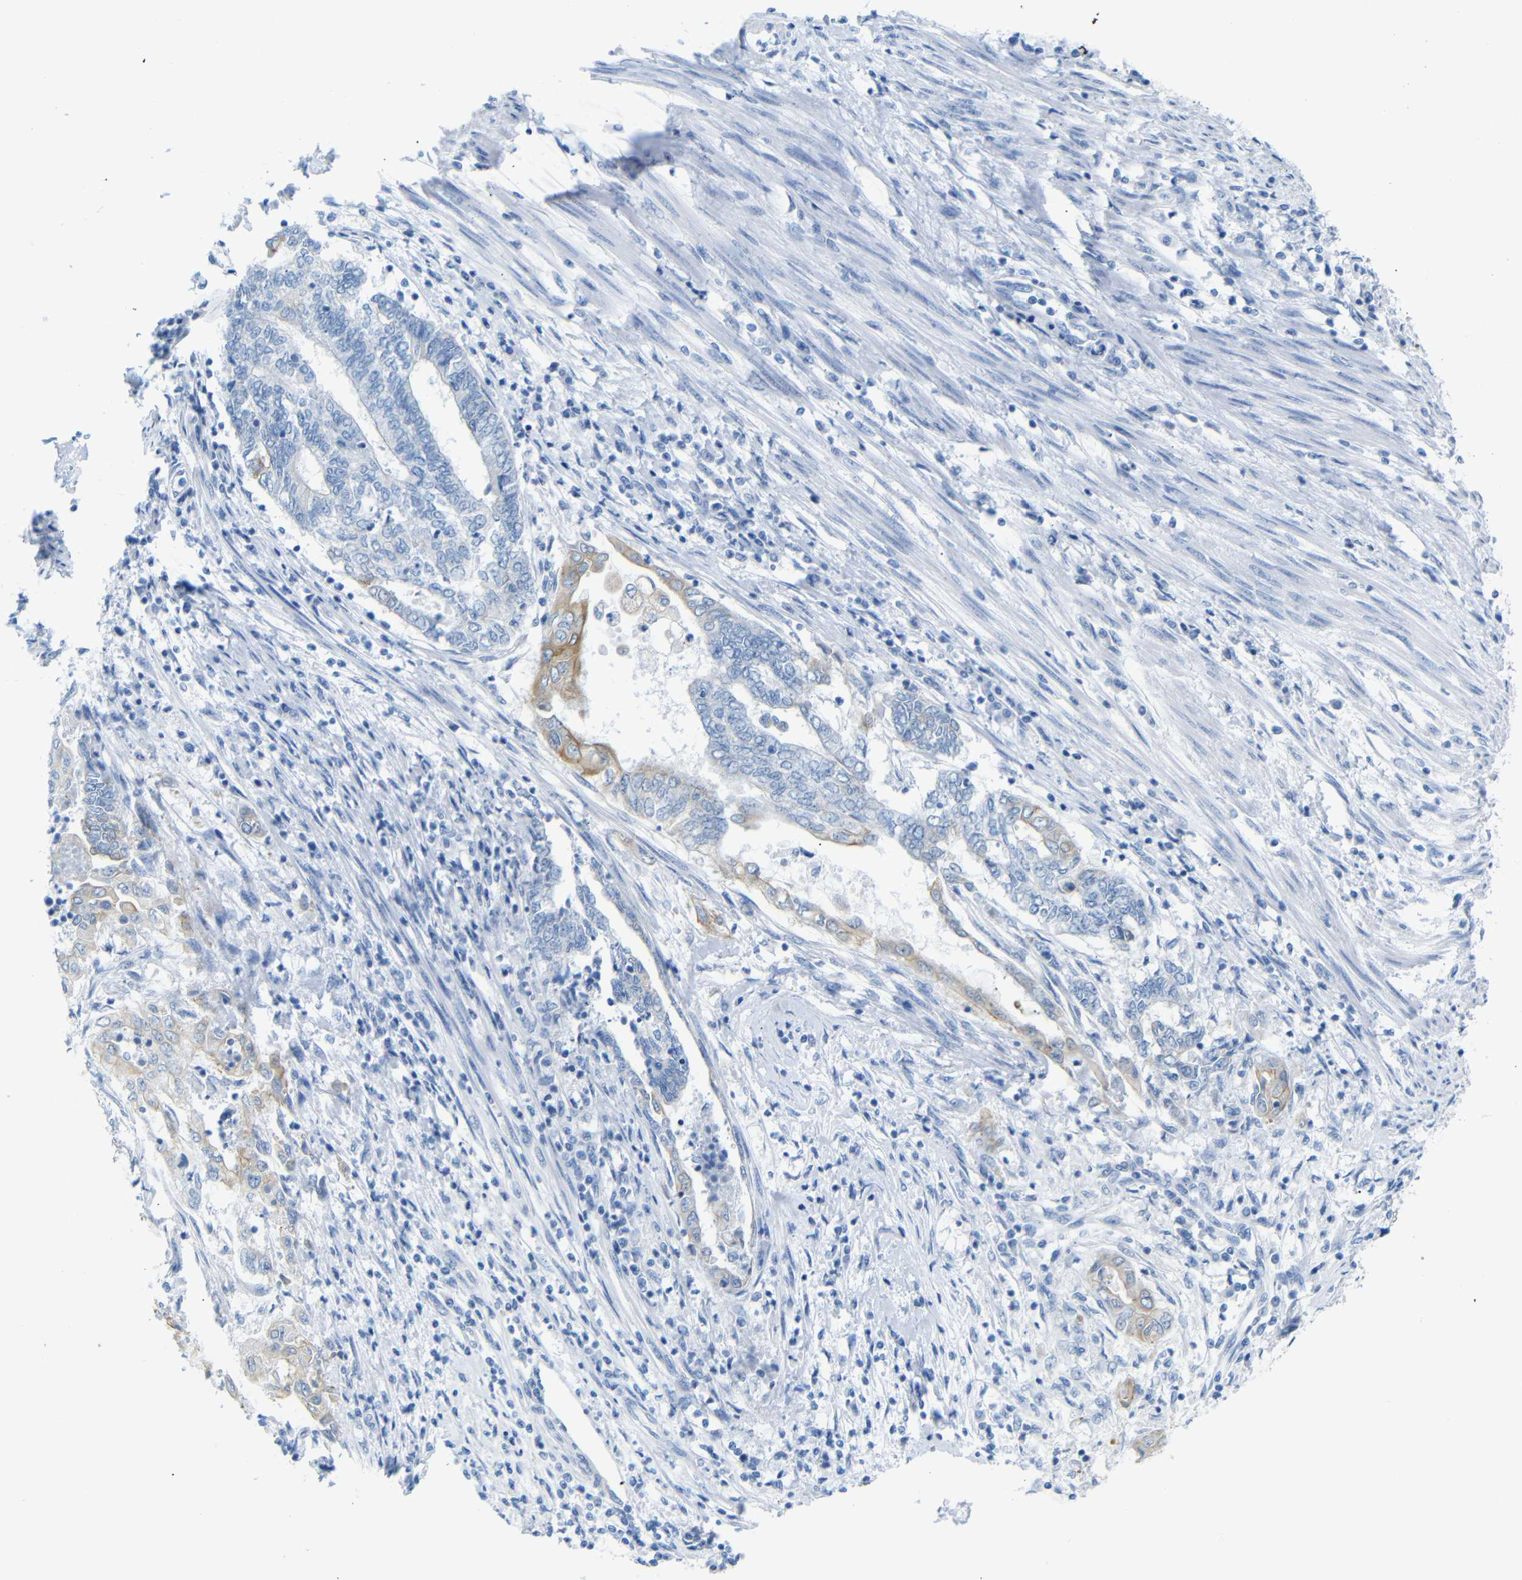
{"staining": {"intensity": "moderate", "quantity": "<25%", "location": "cytoplasmic/membranous"}, "tissue": "endometrial cancer", "cell_type": "Tumor cells", "image_type": "cancer", "snomed": [{"axis": "morphology", "description": "Adenocarcinoma, NOS"}, {"axis": "topography", "description": "Uterus"}, {"axis": "topography", "description": "Endometrium"}], "caption": "Human endometrial adenocarcinoma stained for a protein (brown) reveals moderate cytoplasmic/membranous positive staining in approximately <25% of tumor cells.", "gene": "DYNAP", "patient": {"sex": "female", "age": 70}}